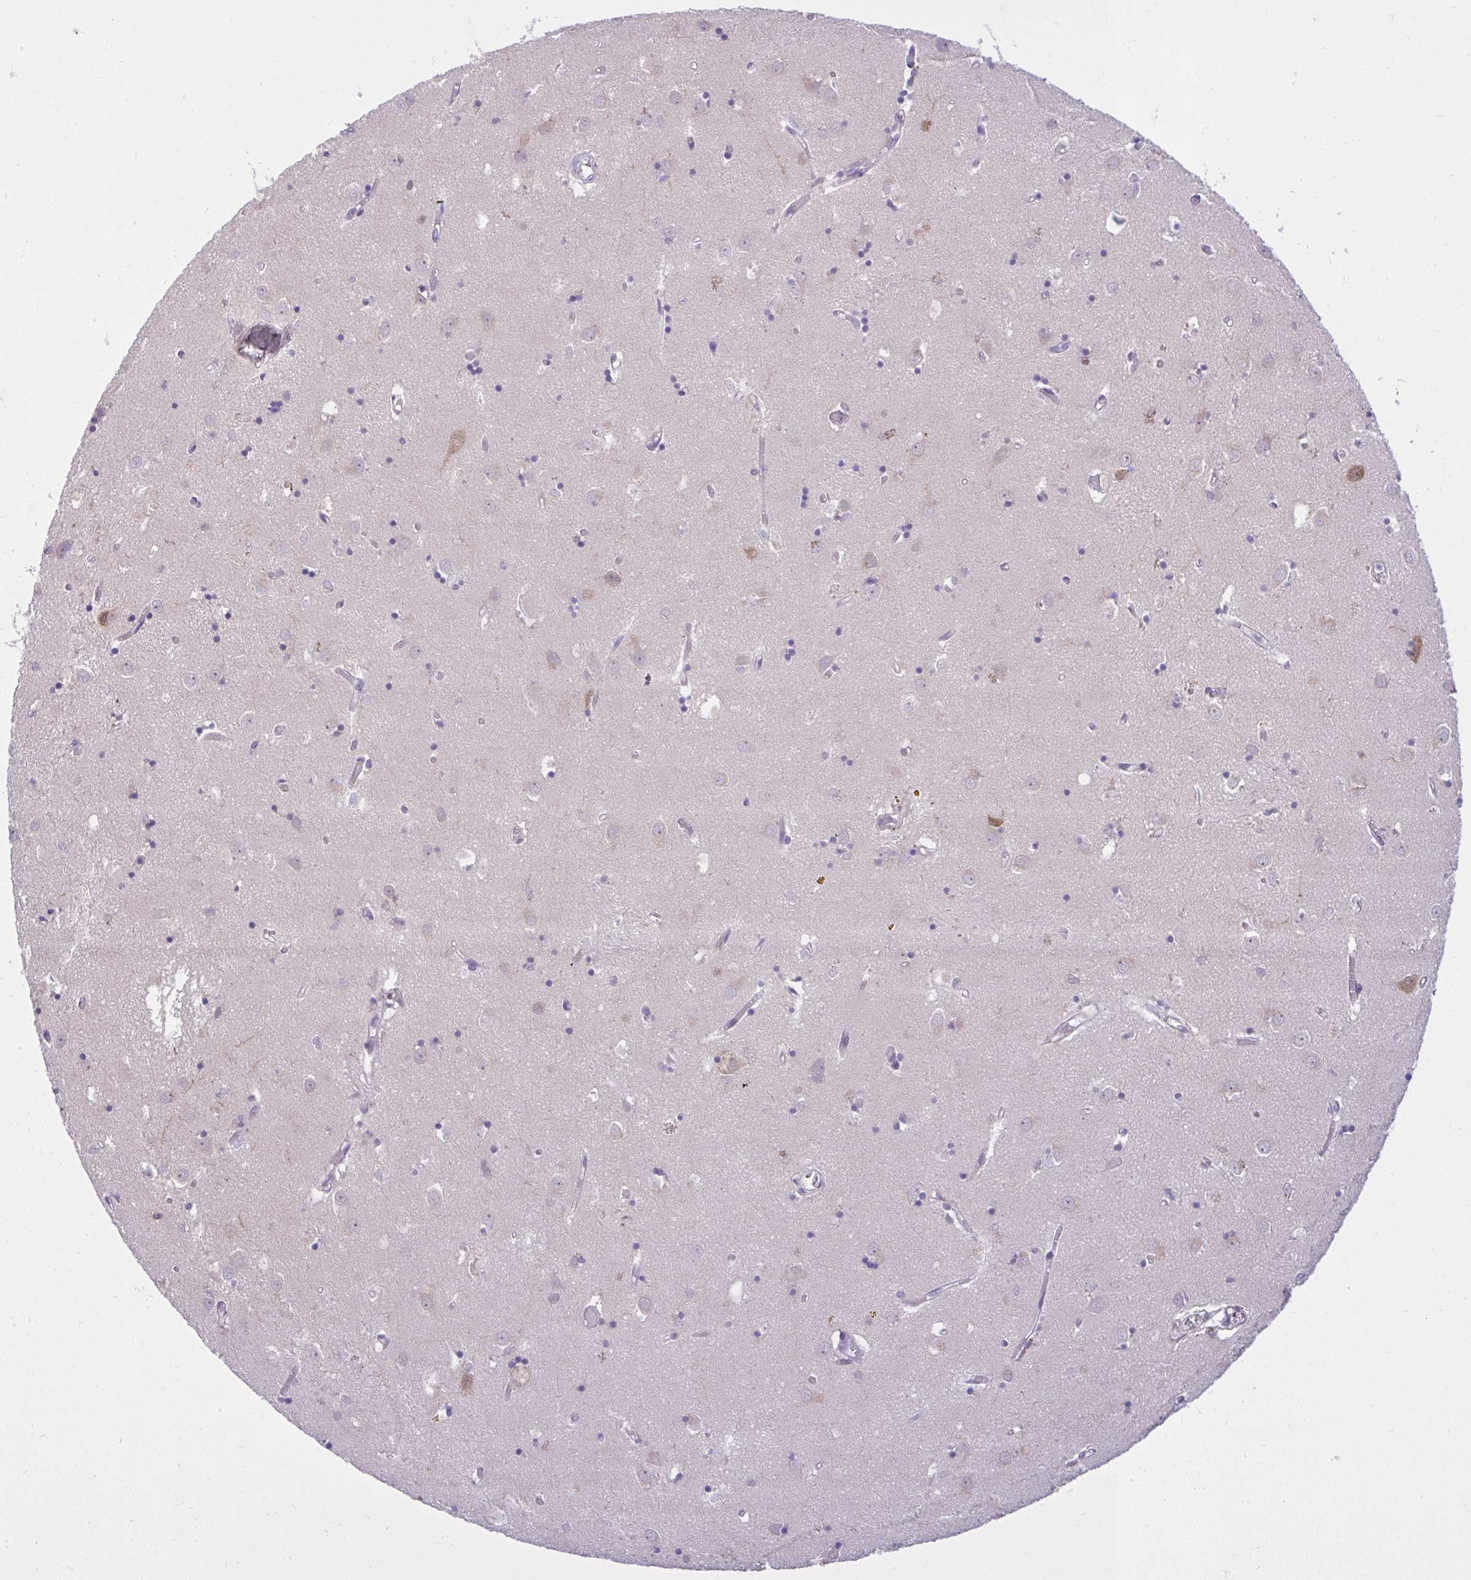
{"staining": {"intensity": "negative", "quantity": "none", "location": "none"}, "tissue": "caudate", "cell_type": "Glial cells", "image_type": "normal", "snomed": [{"axis": "morphology", "description": "Normal tissue, NOS"}, {"axis": "topography", "description": "Lateral ventricle wall"}], "caption": "This image is of benign caudate stained with immunohistochemistry to label a protein in brown with the nuclei are counter-stained blue. There is no expression in glial cells.", "gene": "GPRIN3", "patient": {"sex": "male", "age": 70}}